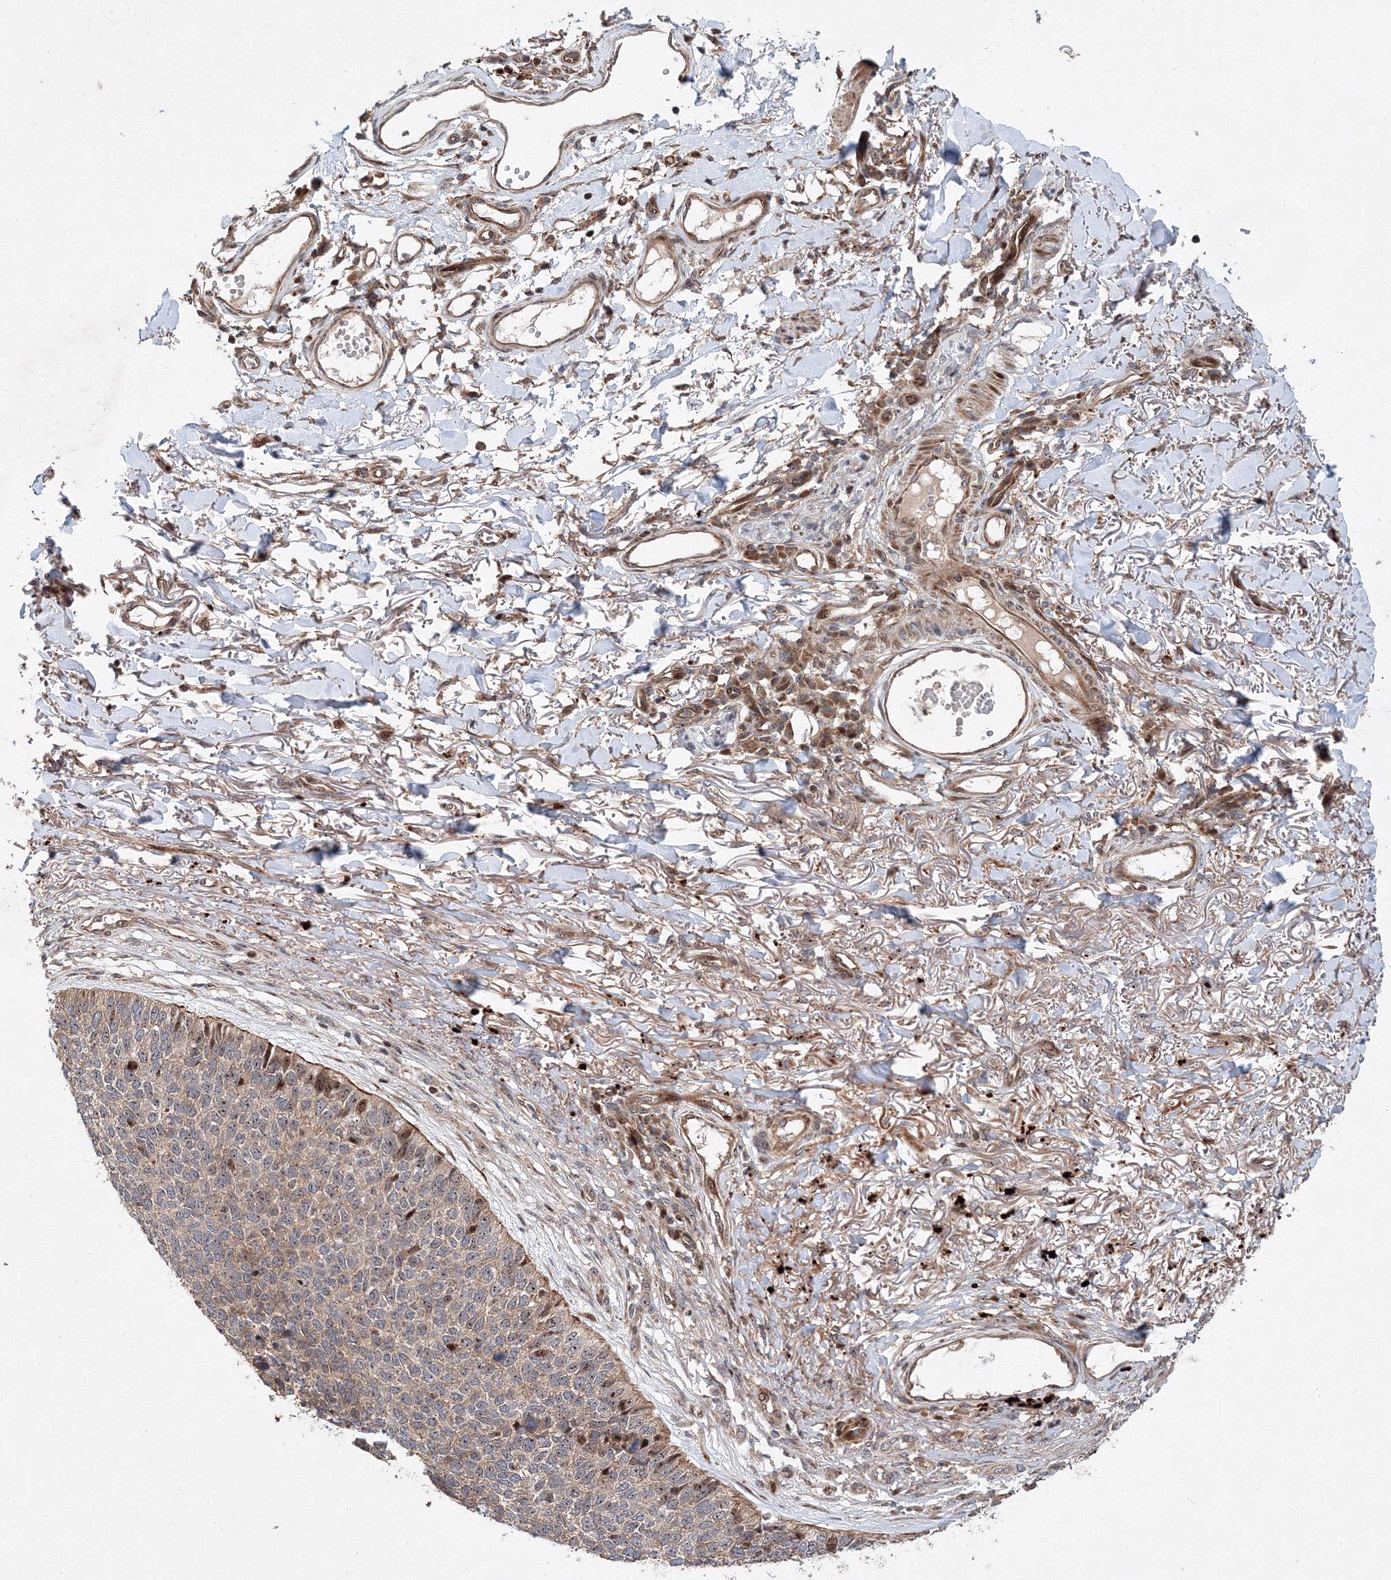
{"staining": {"intensity": "weak", "quantity": "25%-75%", "location": "cytoplasmic/membranous,nuclear"}, "tissue": "skin cancer", "cell_type": "Tumor cells", "image_type": "cancer", "snomed": [{"axis": "morphology", "description": "Basal cell carcinoma"}, {"axis": "topography", "description": "Skin"}], "caption": "High-magnification brightfield microscopy of basal cell carcinoma (skin) stained with DAB (3,3'-diaminobenzidine) (brown) and counterstained with hematoxylin (blue). tumor cells exhibit weak cytoplasmic/membranous and nuclear staining is identified in approximately25%-75% of cells. (DAB IHC with brightfield microscopy, high magnification).", "gene": "ANKAR", "patient": {"sex": "female", "age": 84}}